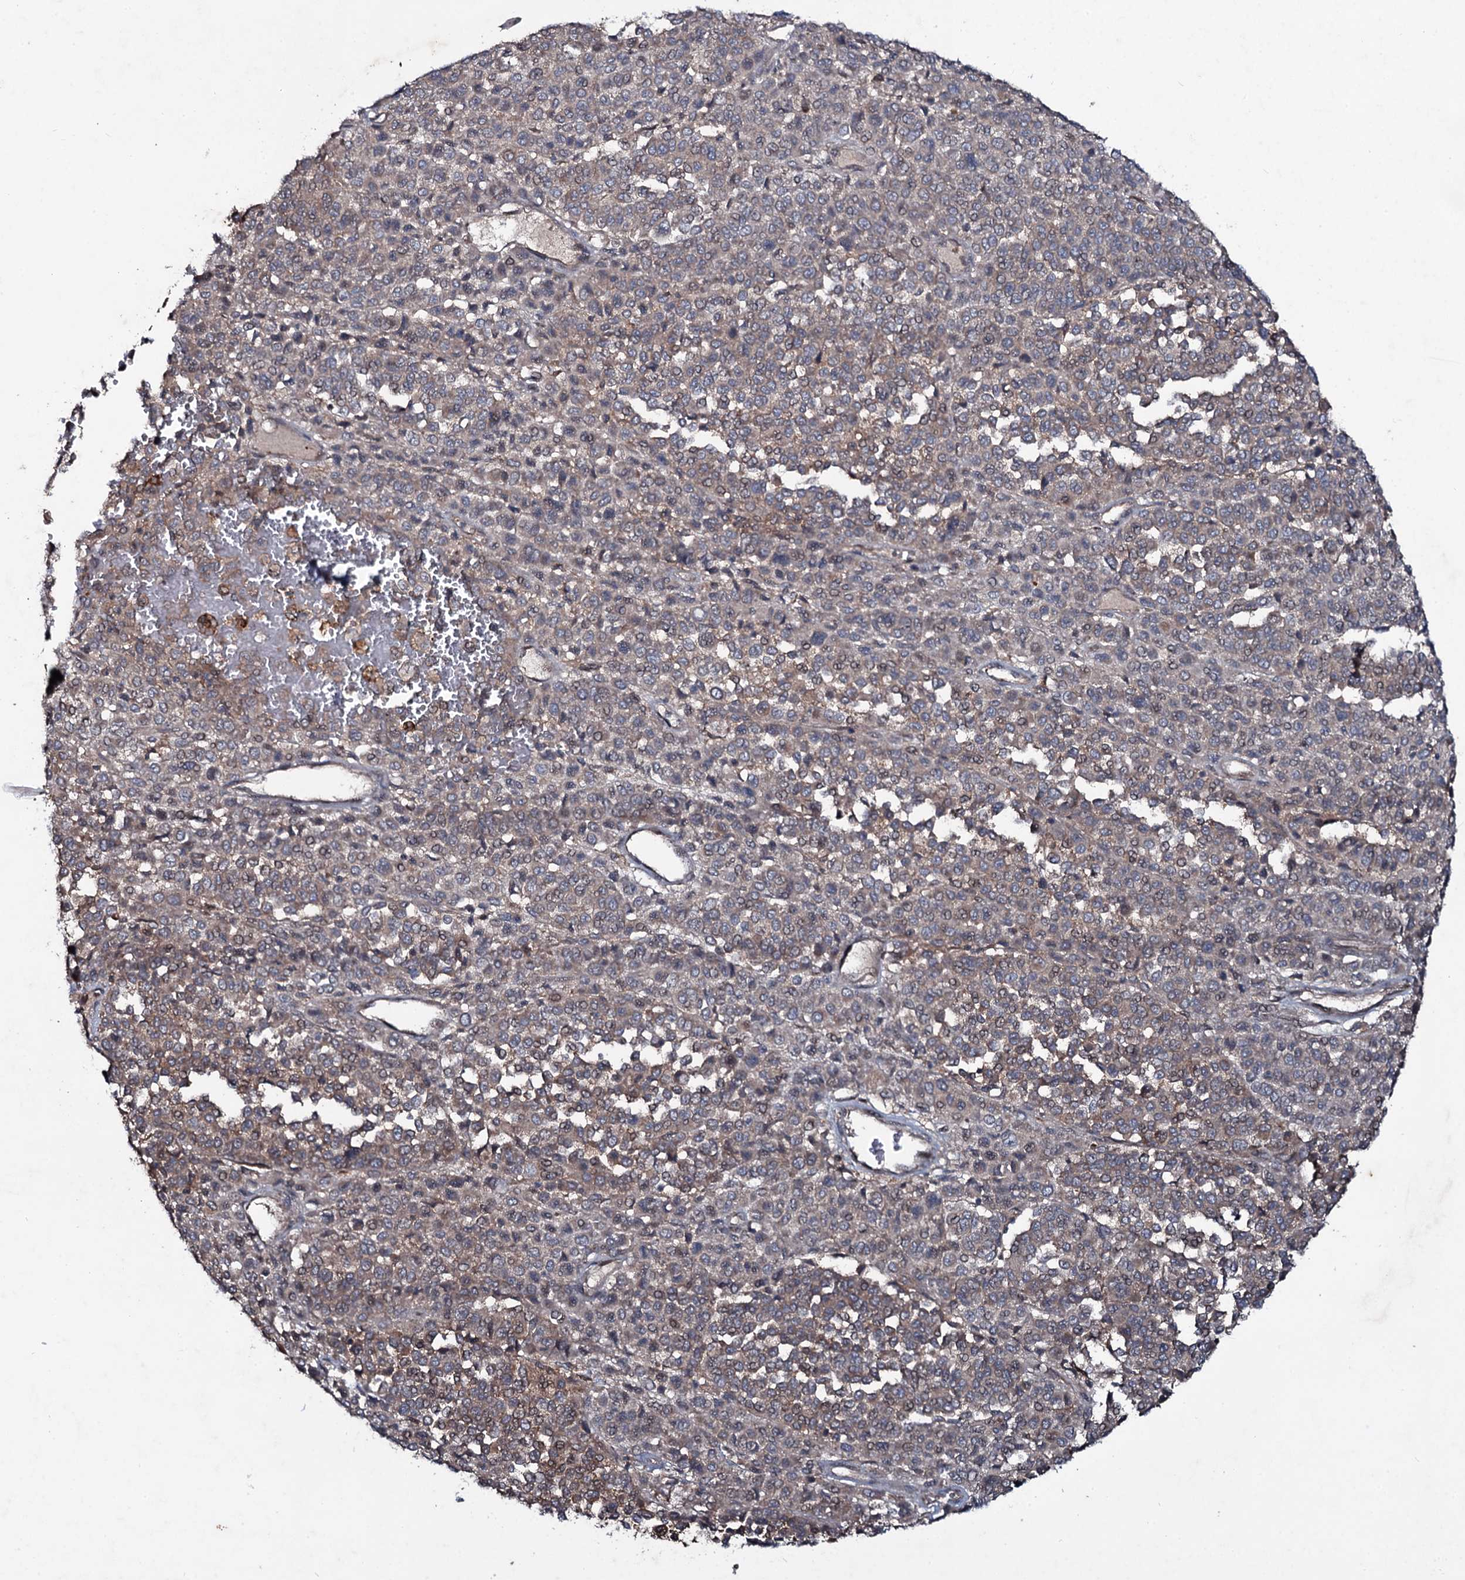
{"staining": {"intensity": "weak", "quantity": "25%-75%", "location": "cytoplasmic/membranous"}, "tissue": "melanoma", "cell_type": "Tumor cells", "image_type": "cancer", "snomed": [{"axis": "morphology", "description": "Malignant melanoma, Metastatic site"}, {"axis": "topography", "description": "Pancreas"}], "caption": "DAB (3,3'-diaminobenzidine) immunohistochemical staining of human malignant melanoma (metastatic site) displays weak cytoplasmic/membranous protein positivity in approximately 25%-75% of tumor cells. The protein of interest is shown in brown color, while the nuclei are stained blue.", "gene": "SNAP23", "patient": {"sex": "female", "age": 30}}